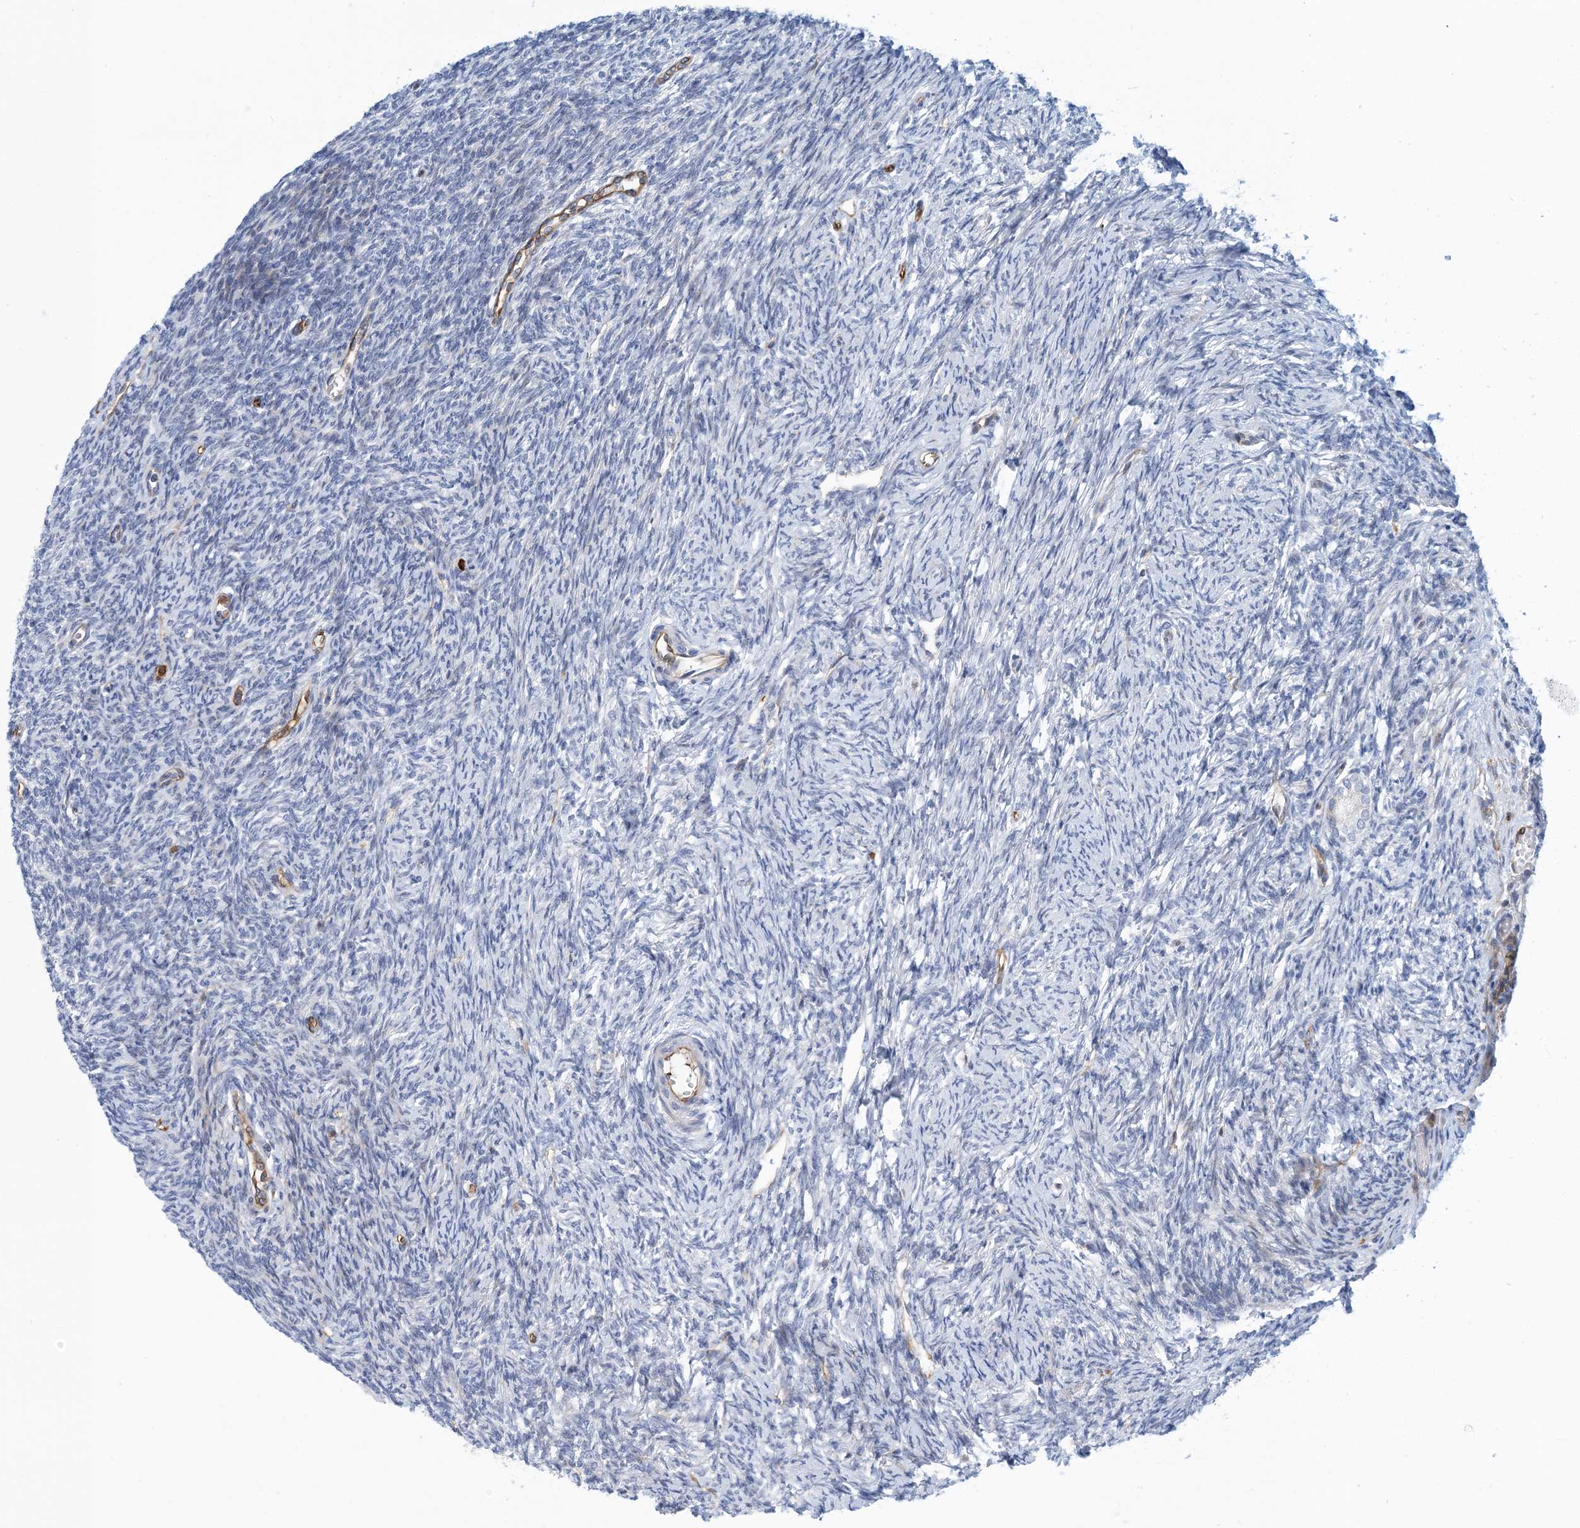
{"staining": {"intensity": "negative", "quantity": "none", "location": "none"}, "tissue": "ovary", "cell_type": "Ovarian stroma cells", "image_type": "normal", "snomed": [{"axis": "morphology", "description": "Normal tissue, NOS"}, {"axis": "morphology", "description": "Cyst, NOS"}, {"axis": "topography", "description": "Ovary"}], "caption": "There is no significant expression in ovarian stroma cells of ovary. (Brightfield microscopy of DAB (3,3'-diaminobenzidine) immunohistochemistry (IHC) at high magnification).", "gene": "PCDHA2", "patient": {"sex": "female", "age": 33}}